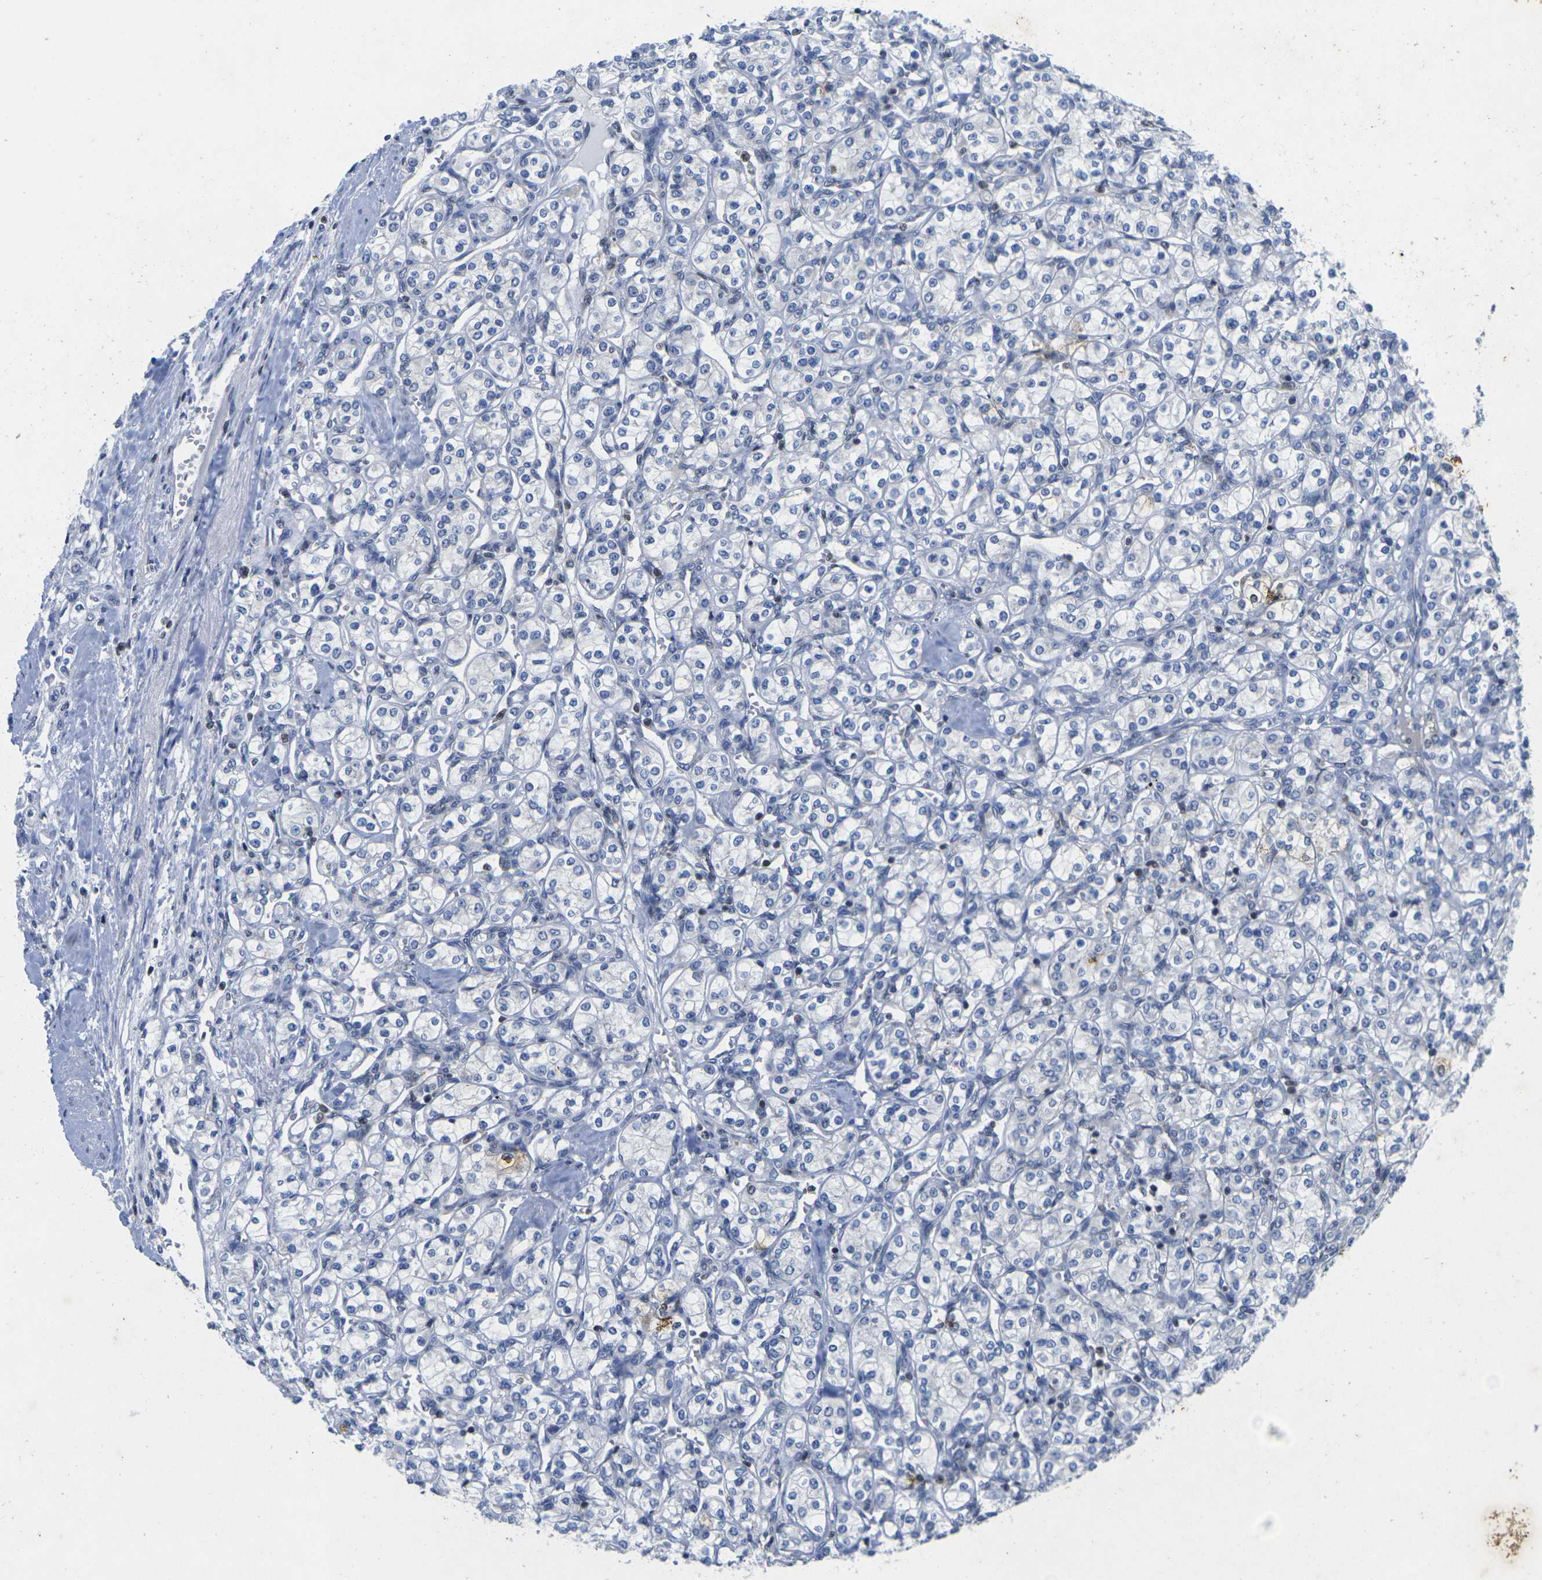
{"staining": {"intensity": "negative", "quantity": "none", "location": "none"}, "tissue": "renal cancer", "cell_type": "Tumor cells", "image_type": "cancer", "snomed": [{"axis": "morphology", "description": "Adenocarcinoma, NOS"}, {"axis": "topography", "description": "Kidney"}], "caption": "There is no significant positivity in tumor cells of renal cancer (adenocarcinoma).", "gene": "IKZF1", "patient": {"sex": "male", "age": 77}}